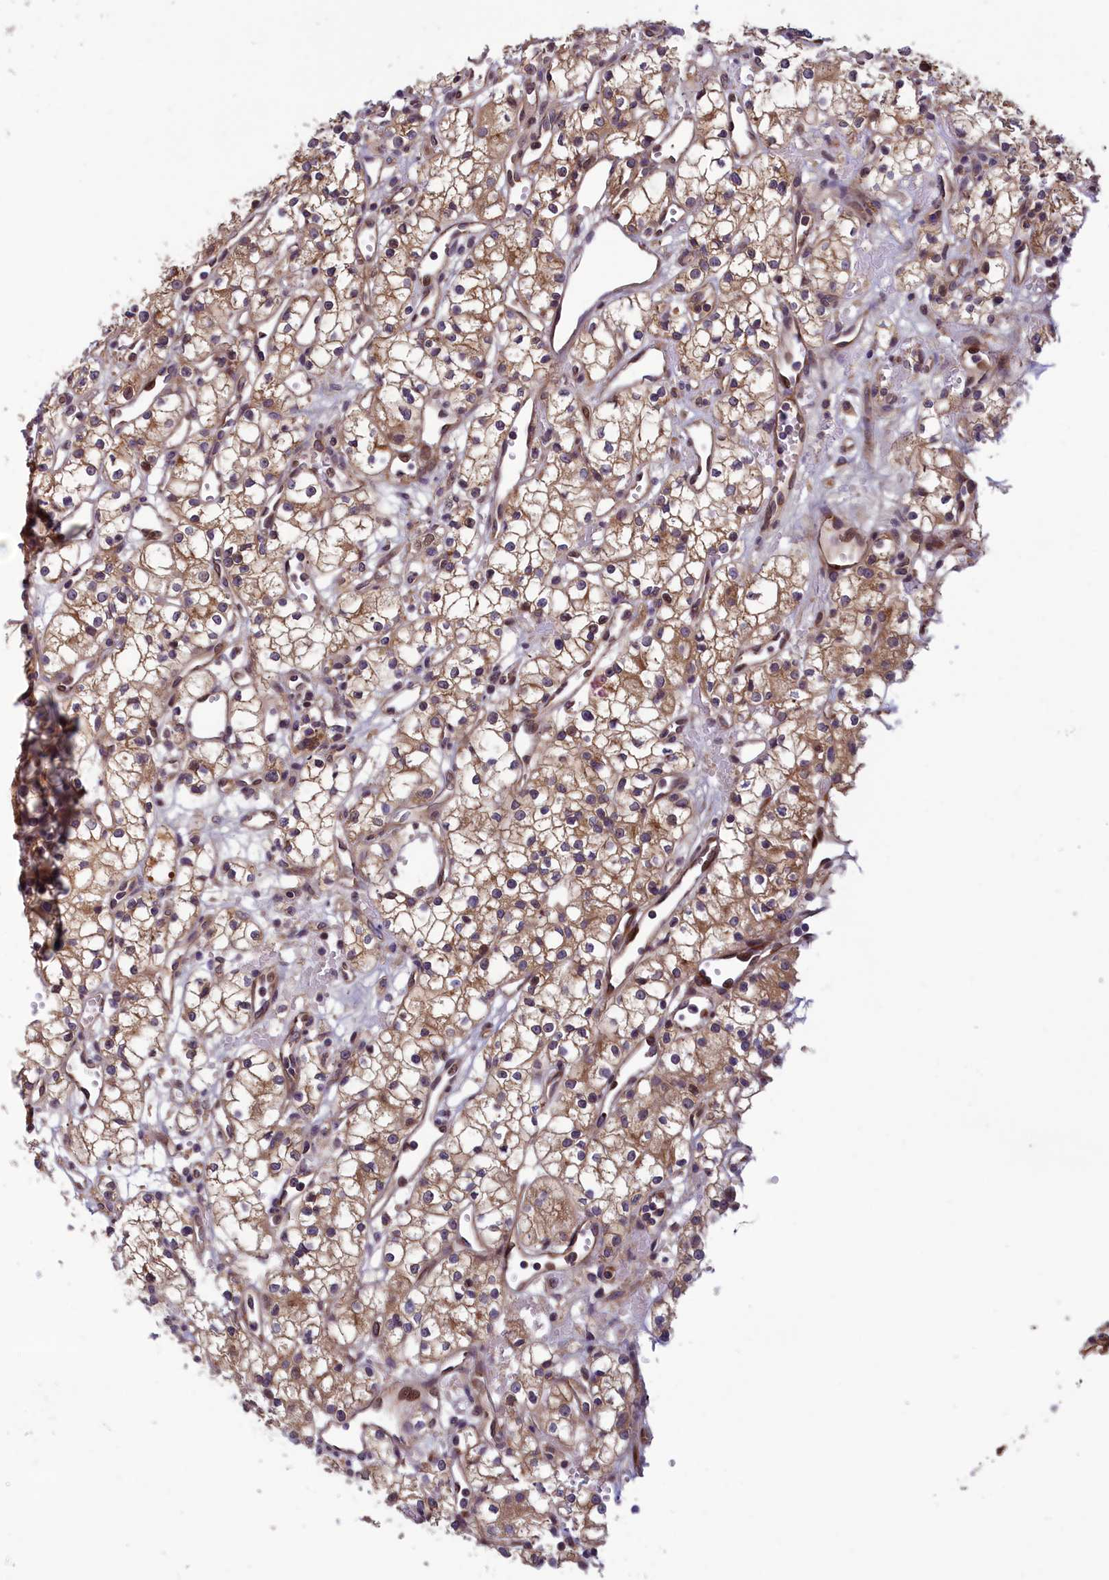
{"staining": {"intensity": "moderate", "quantity": ">75%", "location": "cytoplasmic/membranous"}, "tissue": "renal cancer", "cell_type": "Tumor cells", "image_type": "cancer", "snomed": [{"axis": "morphology", "description": "Adenocarcinoma, NOS"}, {"axis": "topography", "description": "Kidney"}], "caption": "High-power microscopy captured an IHC histopathology image of adenocarcinoma (renal), revealing moderate cytoplasmic/membranous staining in about >75% of tumor cells. The staining was performed using DAB, with brown indicating positive protein expression. Nuclei are stained blue with hematoxylin.", "gene": "CCDC15", "patient": {"sex": "male", "age": 59}}